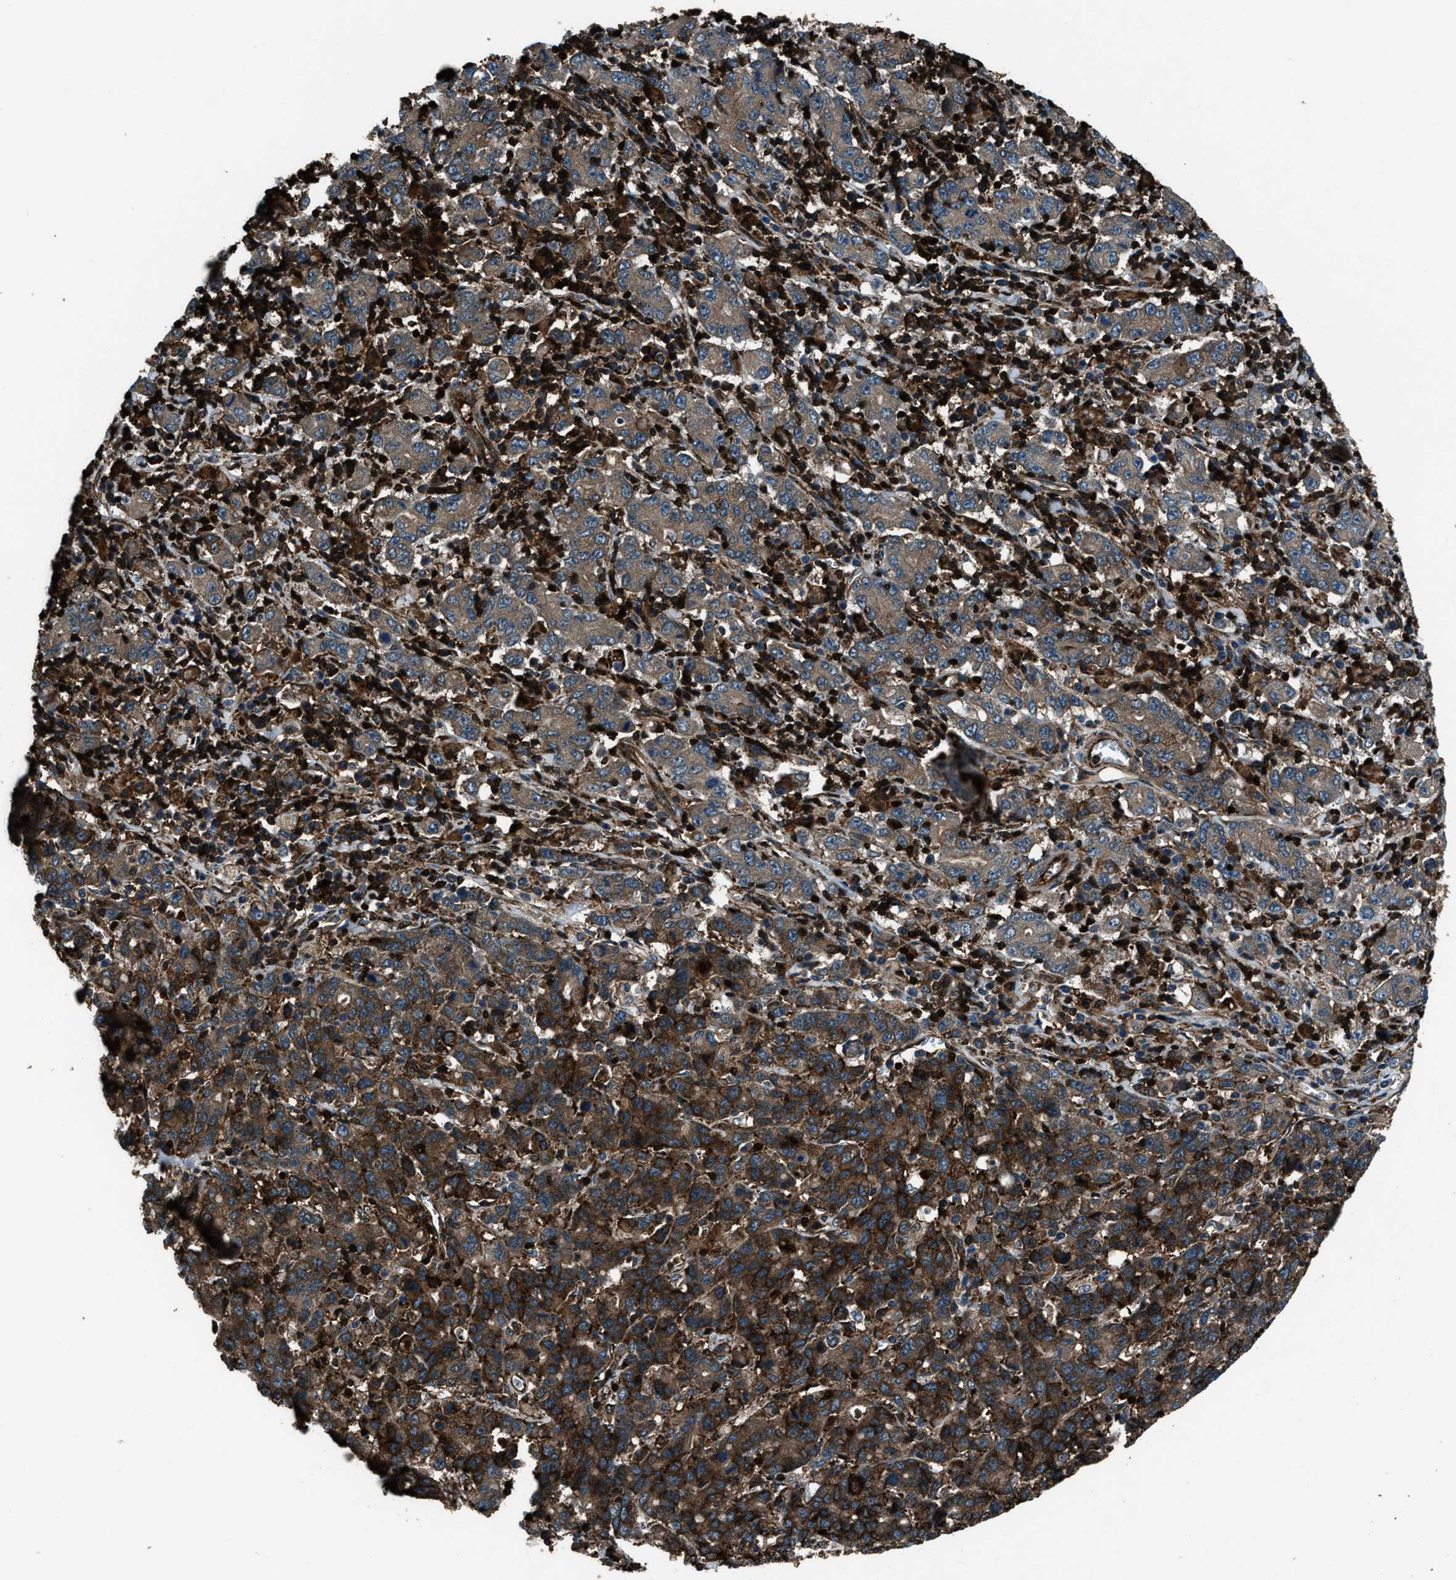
{"staining": {"intensity": "moderate", "quantity": ">75%", "location": "cytoplasmic/membranous"}, "tissue": "stomach cancer", "cell_type": "Tumor cells", "image_type": "cancer", "snomed": [{"axis": "morphology", "description": "Adenocarcinoma, NOS"}, {"axis": "topography", "description": "Stomach, upper"}], "caption": "Immunohistochemical staining of human stomach cancer (adenocarcinoma) displays moderate cytoplasmic/membranous protein expression in approximately >75% of tumor cells. The protein is stained brown, and the nuclei are stained in blue (DAB (3,3'-diaminobenzidine) IHC with brightfield microscopy, high magnification).", "gene": "SNX30", "patient": {"sex": "male", "age": 69}}